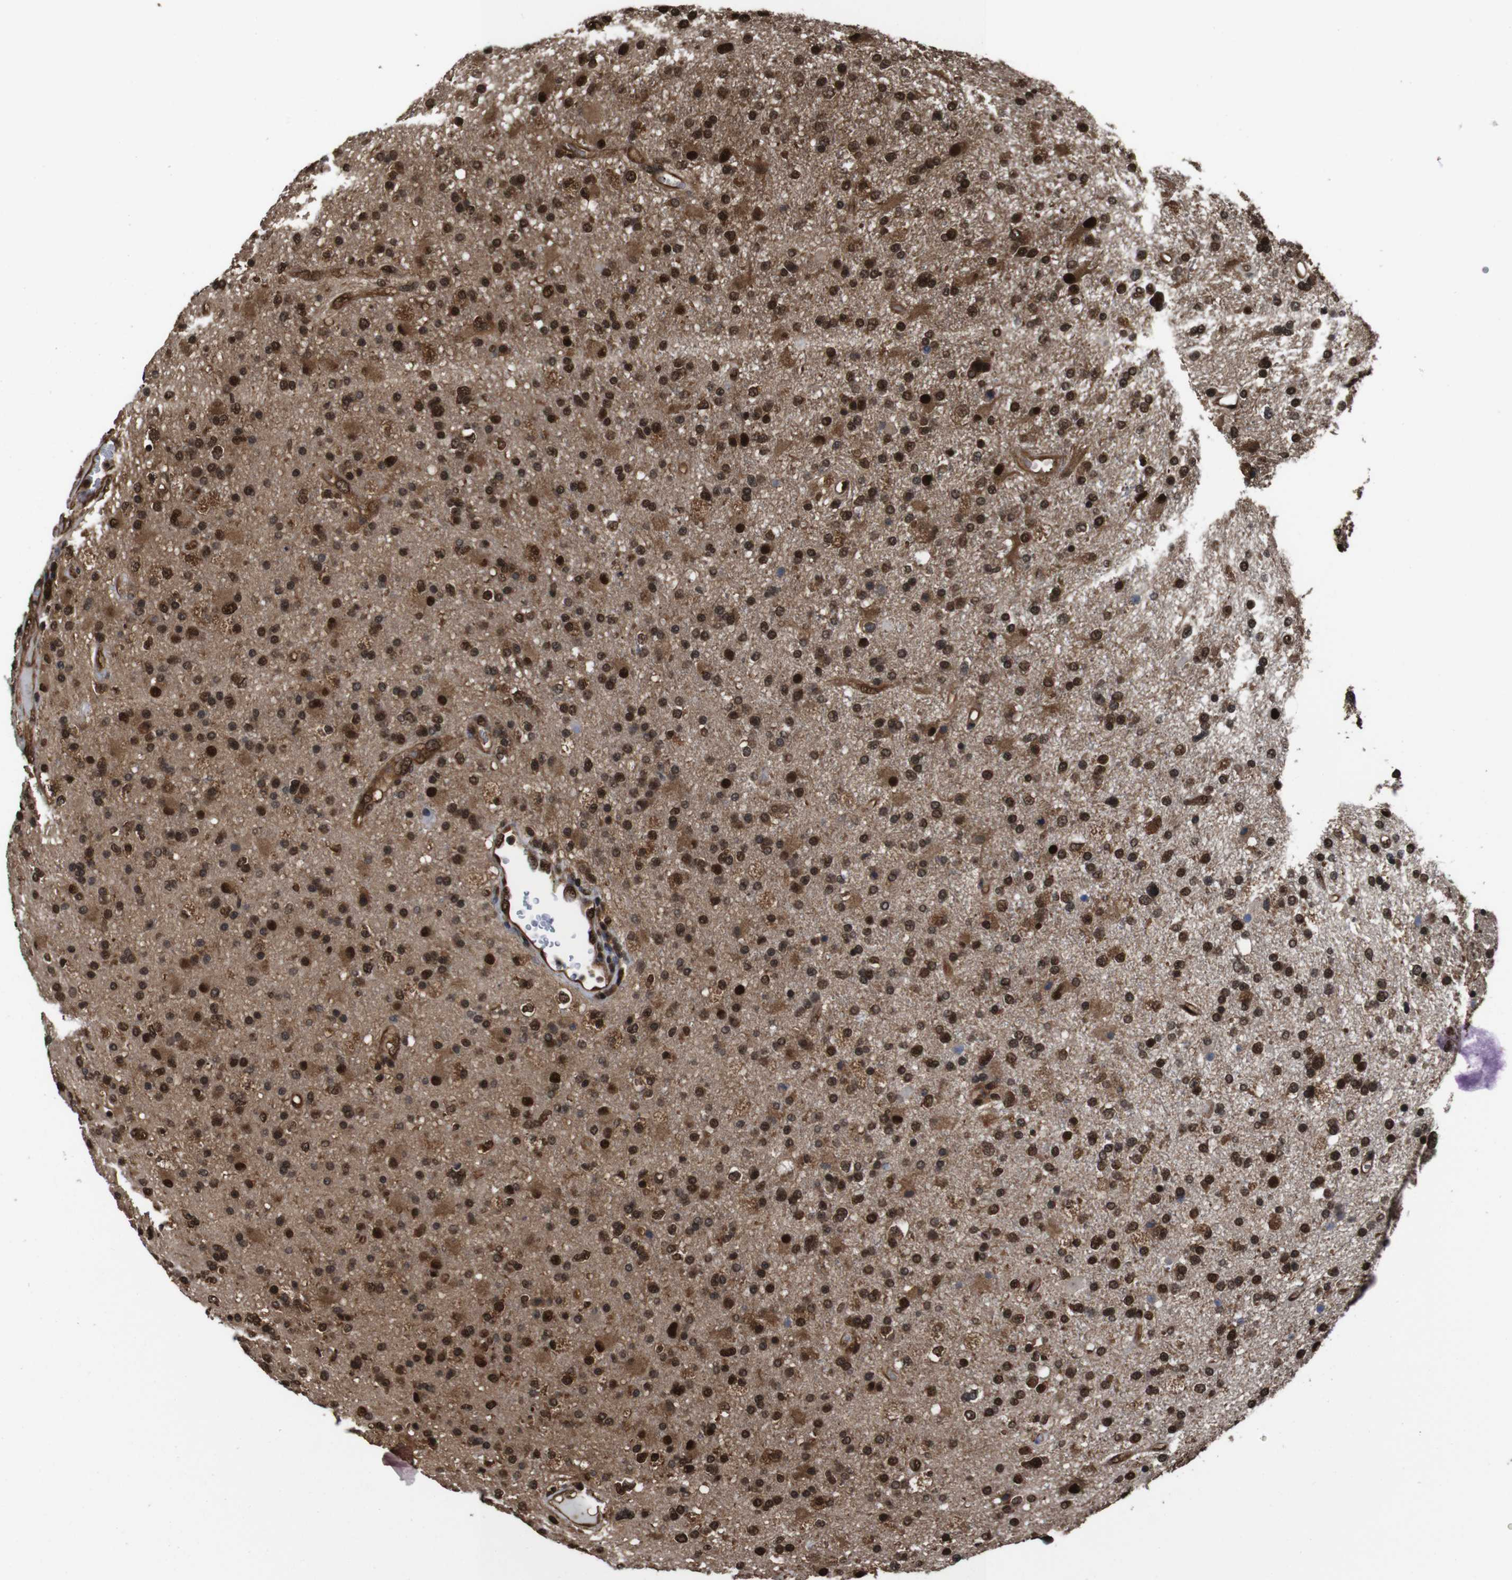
{"staining": {"intensity": "strong", "quantity": ">75%", "location": "cytoplasmic/membranous,nuclear"}, "tissue": "glioma", "cell_type": "Tumor cells", "image_type": "cancer", "snomed": [{"axis": "morphology", "description": "Glioma, malignant, High grade"}, {"axis": "topography", "description": "Brain"}], "caption": "There is high levels of strong cytoplasmic/membranous and nuclear positivity in tumor cells of malignant glioma (high-grade), as demonstrated by immunohistochemical staining (brown color).", "gene": "VCP", "patient": {"sex": "male", "age": 33}}